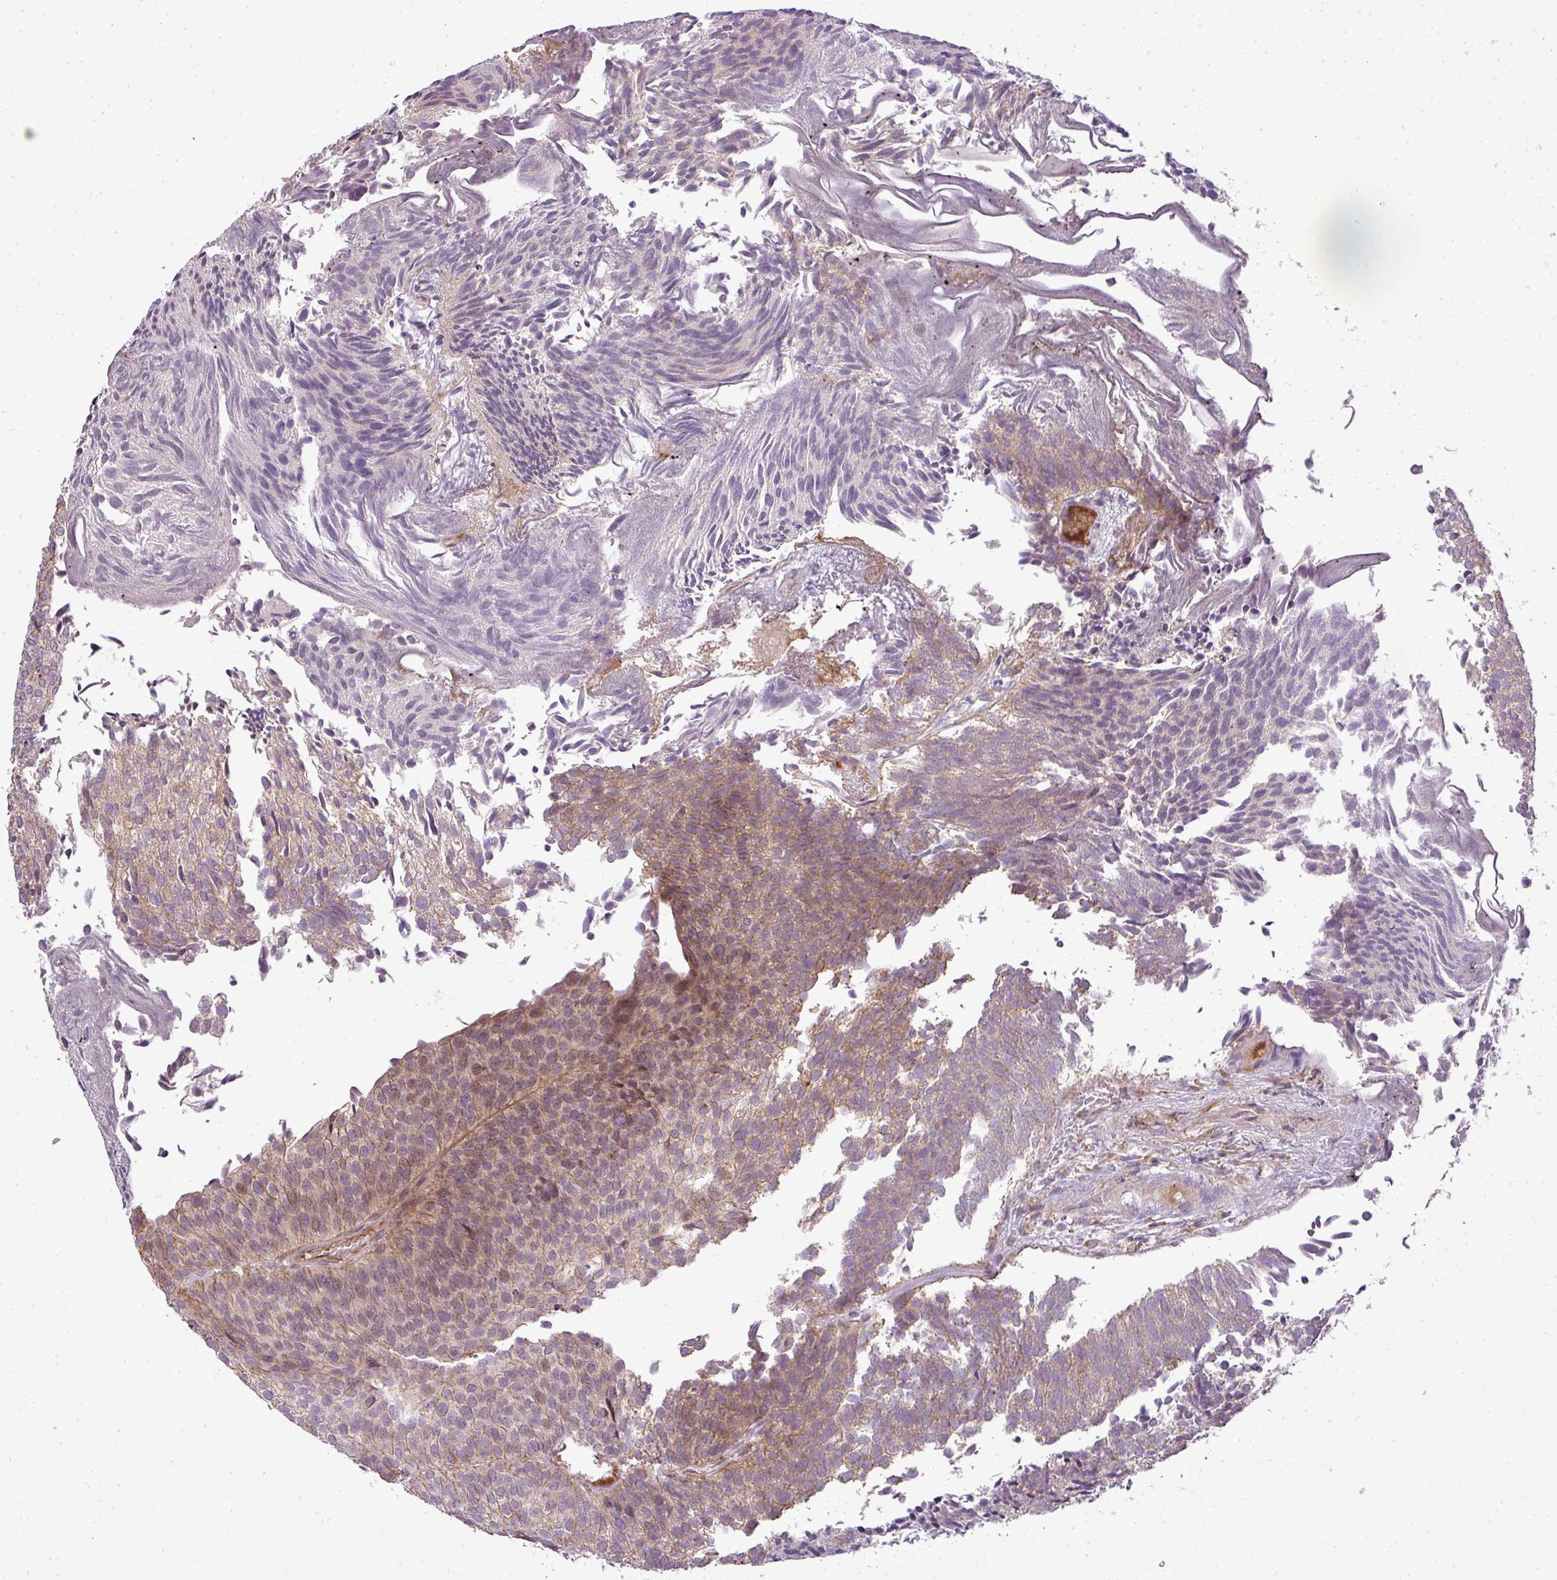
{"staining": {"intensity": "negative", "quantity": "none", "location": "none"}, "tissue": "urothelial cancer", "cell_type": "Tumor cells", "image_type": "cancer", "snomed": [{"axis": "morphology", "description": "Urothelial carcinoma, Low grade"}, {"axis": "topography", "description": "Urinary bladder"}], "caption": "DAB immunohistochemical staining of urothelial cancer exhibits no significant expression in tumor cells.", "gene": "PDRG1", "patient": {"sex": "male", "age": 84}}